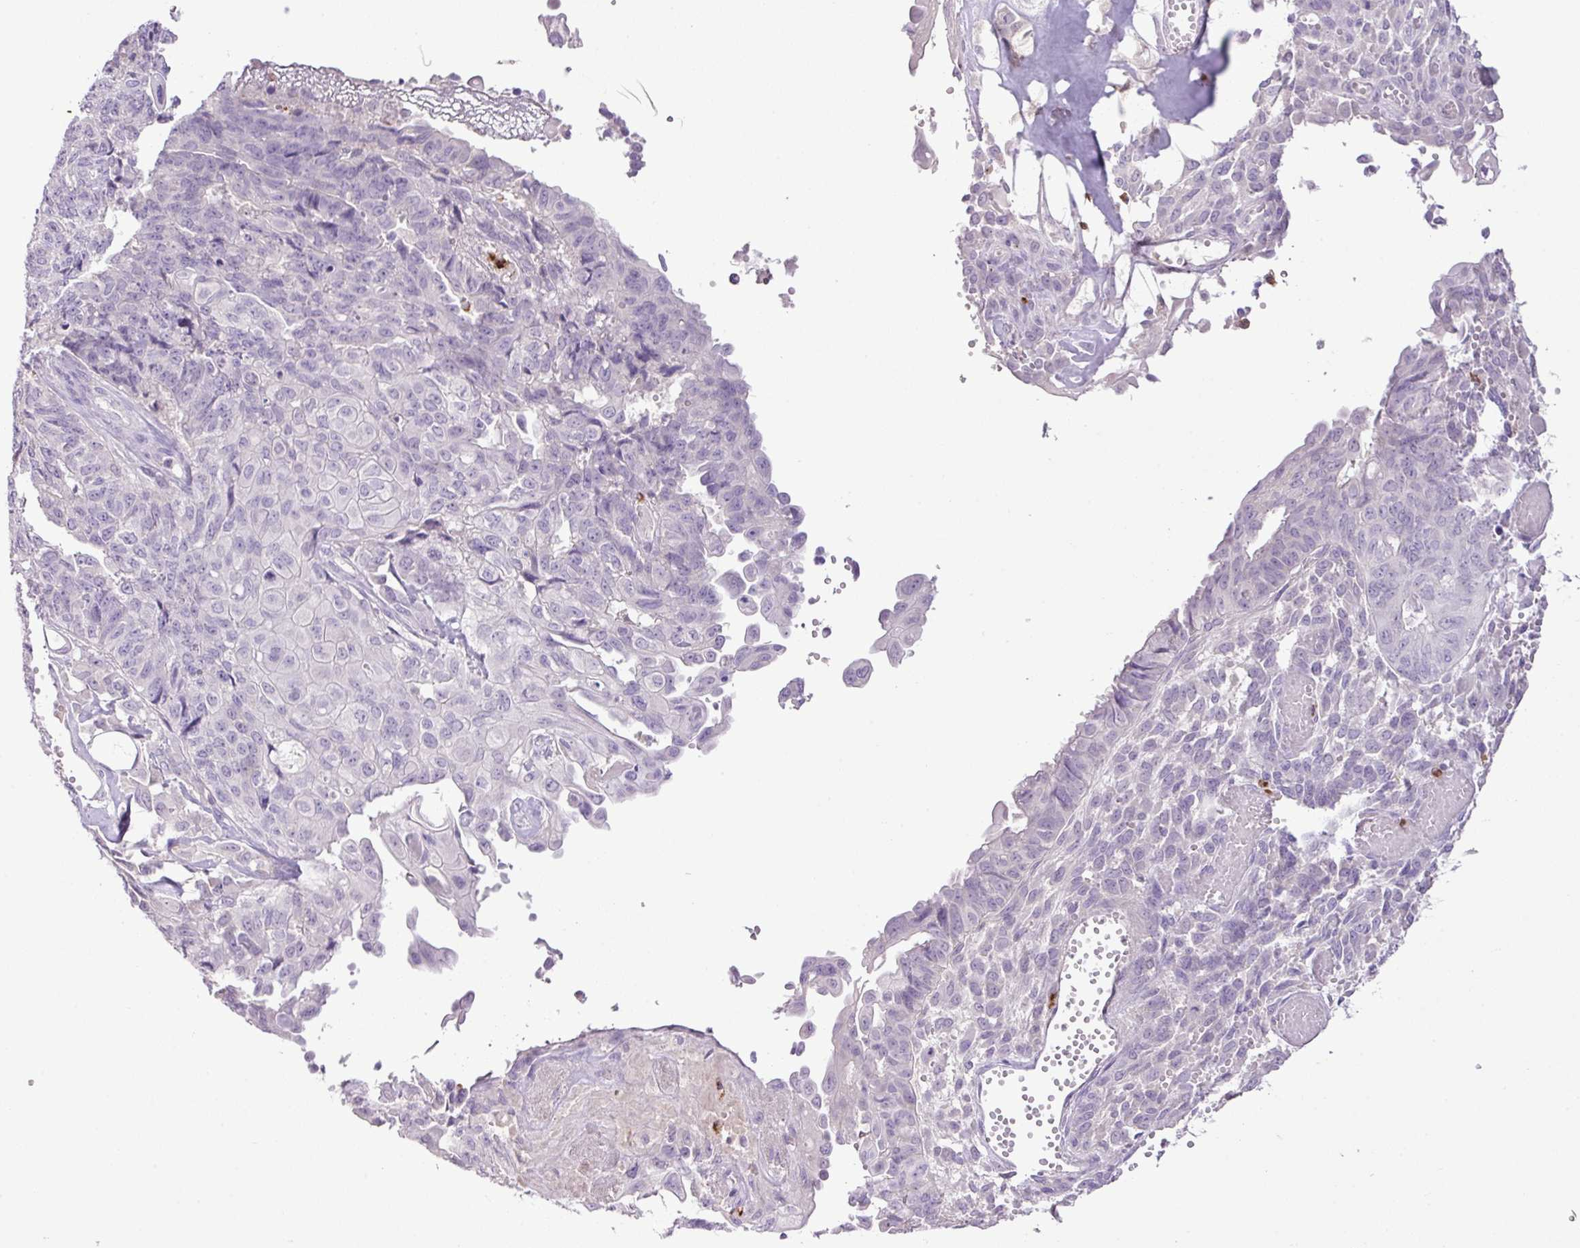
{"staining": {"intensity": "negative", "quantity": "none", "location": "none"}, "tissue": "endometrial cancer", "cell_type": "Tumor cells", "image_type": "cancer", "snomed": [{"axis": "morphology", "description": "Adenocarcinoma, NOS"}, {"axis": "topography", "description": "Endometrium"}], "caption": "This is a image of IHC staining of endometrial cancer, which shows no positivity in tumor cells.", "gene": "HTR3E", "patient": {"sex": "female", "age": 32}}